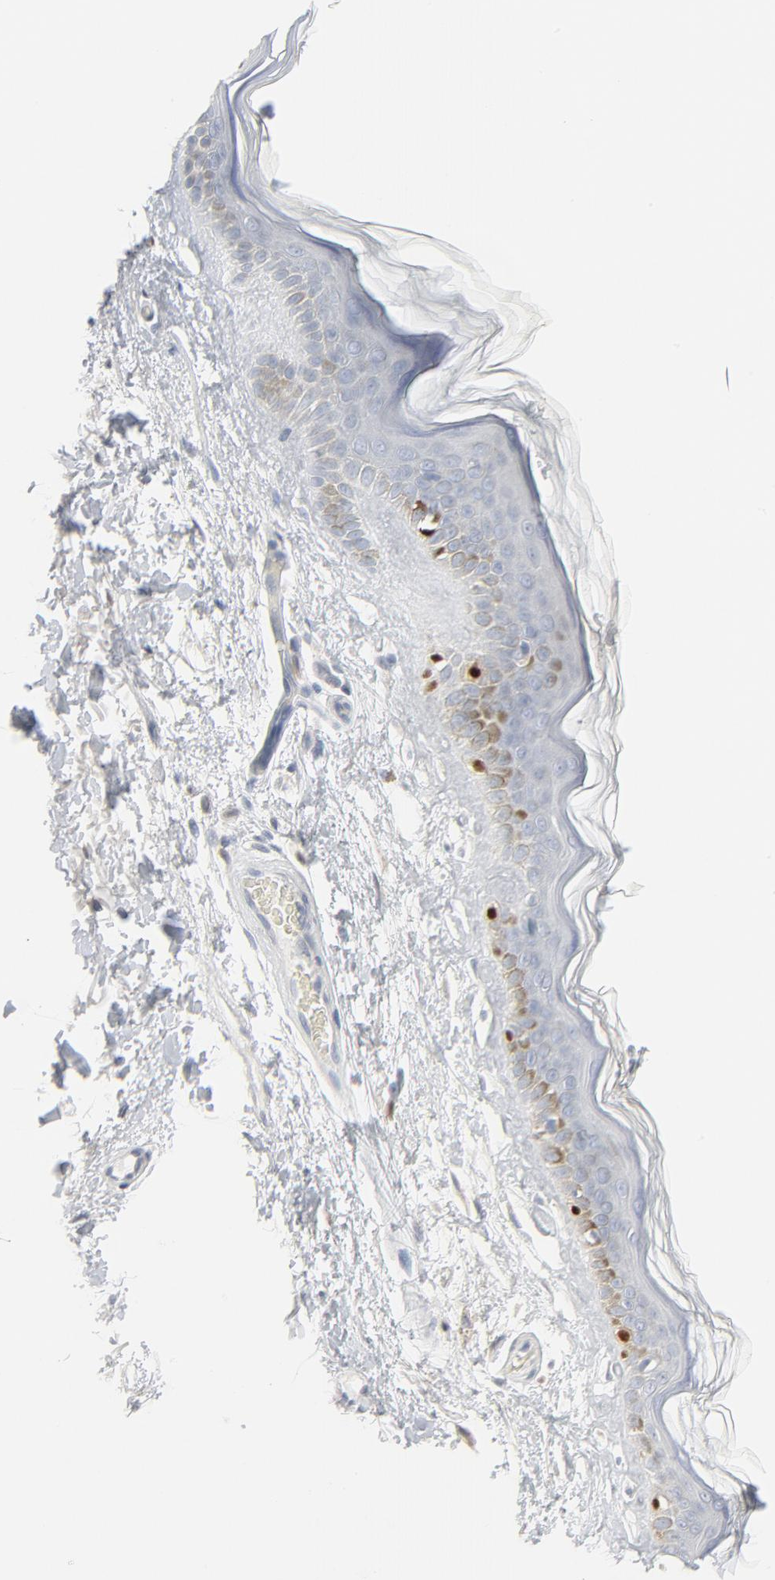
{"staining": {"intensity": "negative", "quantity": "none", "location": "none"}, "tissue": "skin", "cell_type": "Fibroblasts", "image_type": "normal", "snomed": [{"axis": "morphology", "description": "Normal tissue, NOS"}, {"axis": "topography", "description": "Skin"}], "caption": "Immunohistochemical staining of normal skin displays no significant positivity in fibroblasts.", "gene": "MITF", "patient": {"sex": "male", "age": 32}}